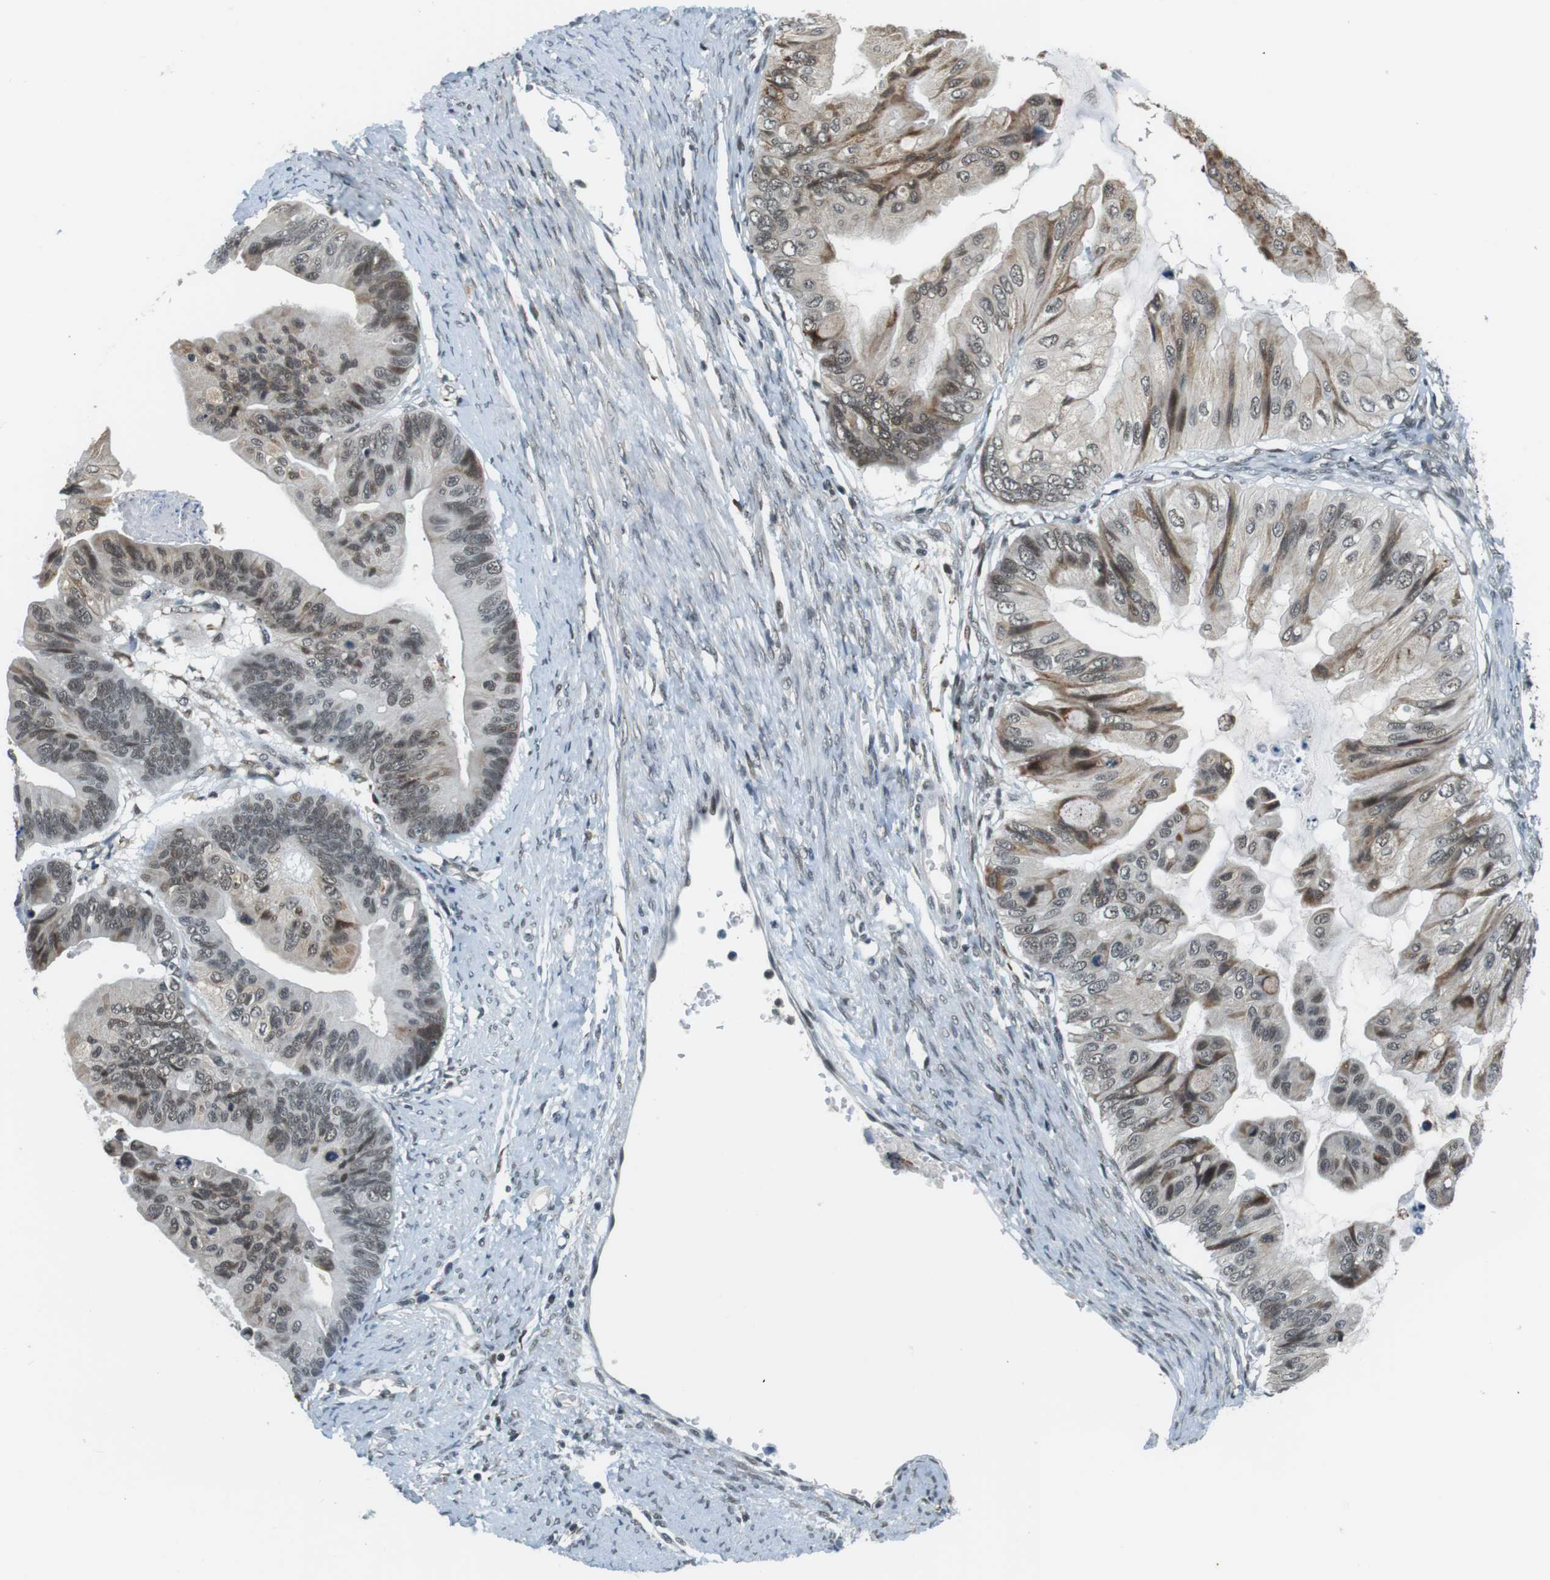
{"staining": {"intensity": "moderate", "quantity": "25%-75%", "location": "cytoplasmic/membranous,nuclear"}, "tissue": "ovarian cancer", "cell_type": "Tumor cells", "image_type": "cancer", "snomed": [{"axis": "morphology", "description": "Cystadenocarcinoma, mucinous, NOS"}, {"axis": "topography", "description": "Ovary"}], "caption": "Human ovarian mucinous cystadenocarcinoma stained with a brown dye reveals moderate cytoplasmic/membranous and nuclear positive positivity in about 25%-75% of tumor cells.", "gene": "RNF38", "patient": {"sex": "female", "age": 61}}